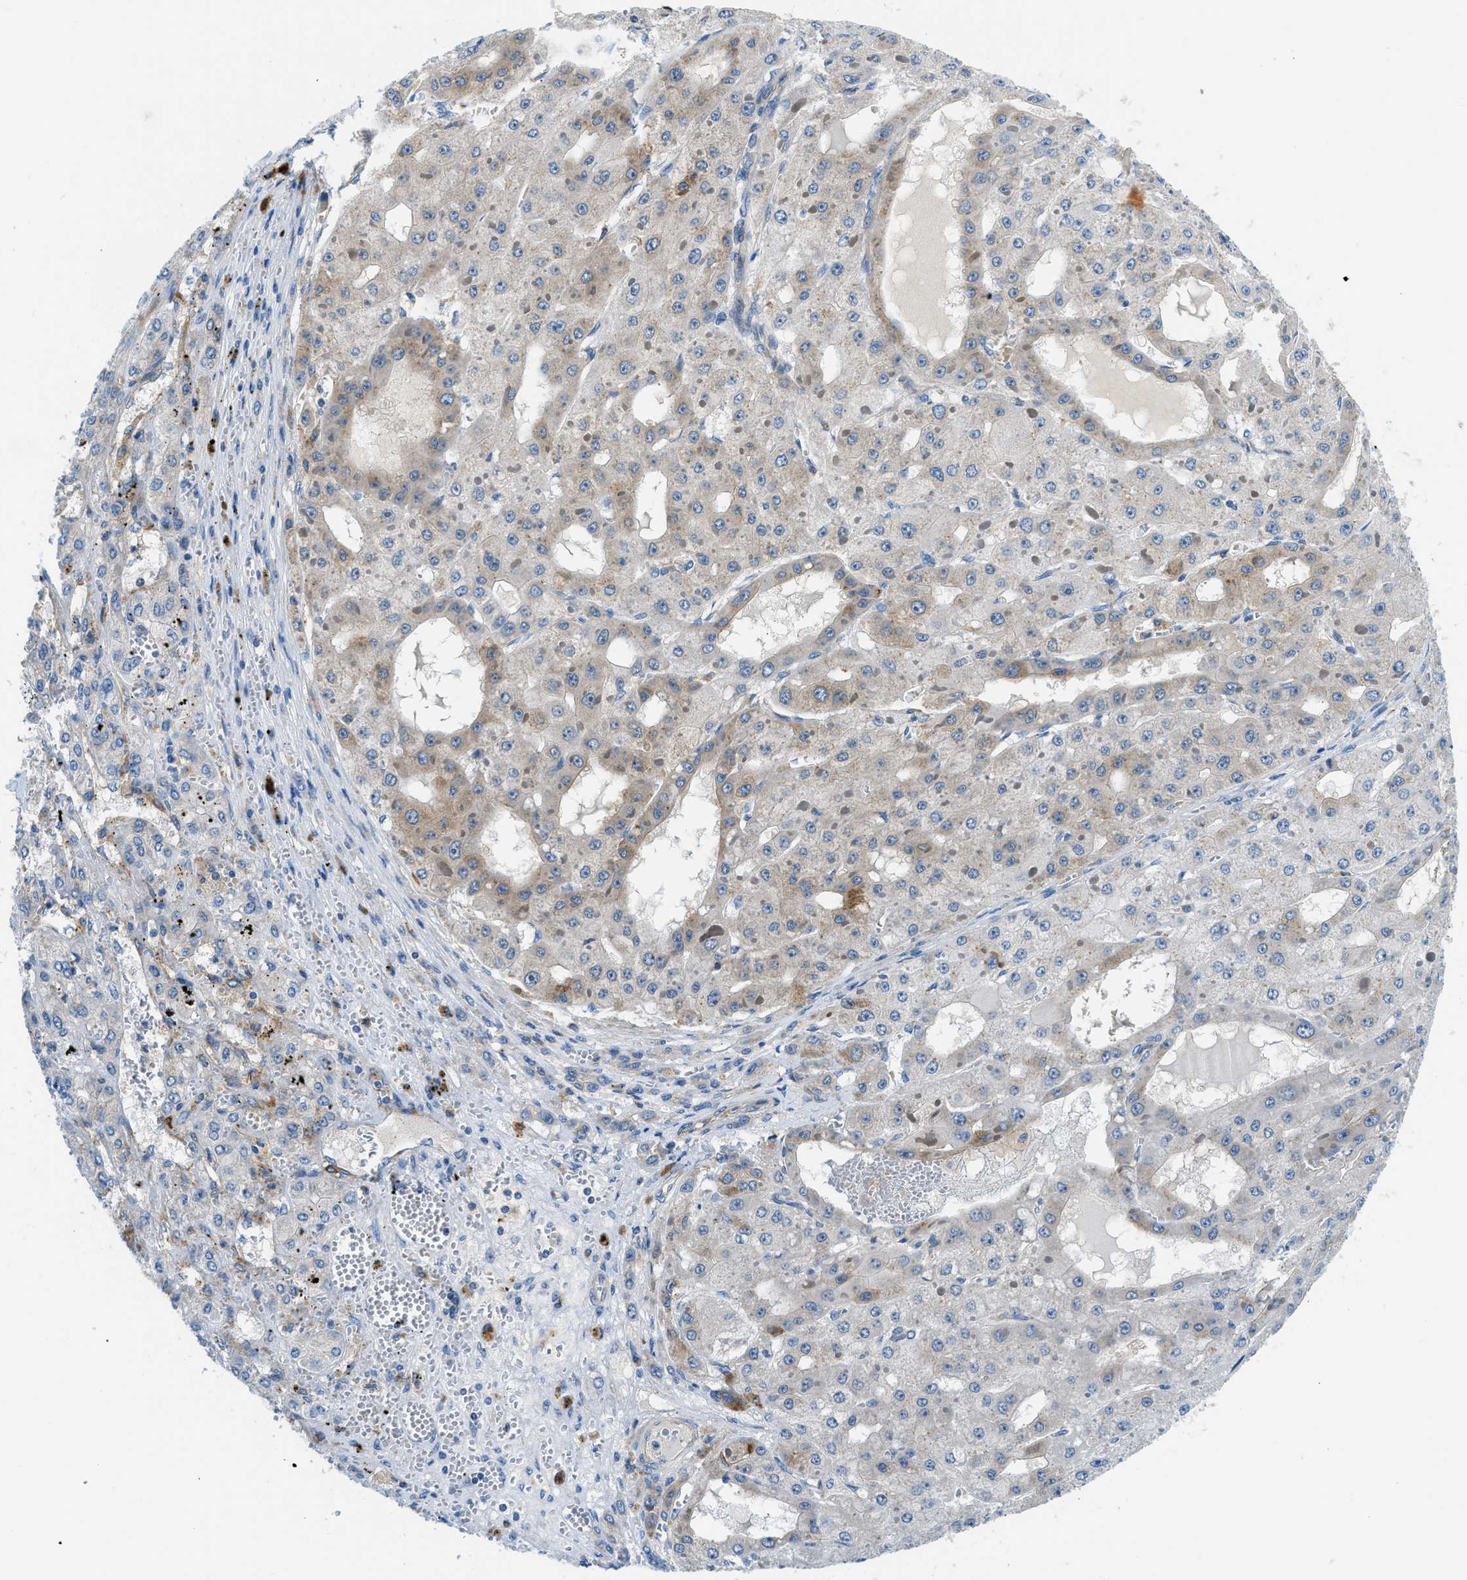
{"staining": {"intensity": "moderate", "quantity": "<25%", "location": "cytoplasmic/membranous"}, "tissue": "liver cancer", "cell_type": "Tumor cells", "image_type": "cancer", "snomed": [{"axis": "morphology", "description": "Carcinoma, Hepatocellular, NOS"}, {"axis": "topography", "description": "Liver"}], "caption": "Protein positivity by IHC reveals moderate cytoplasmic/membranous expression in about <25% of tumor cells in hepatocellular carcinoma (liver).", "gene": "LPIN2", "patient": {"sex": "female", "age": 73}}